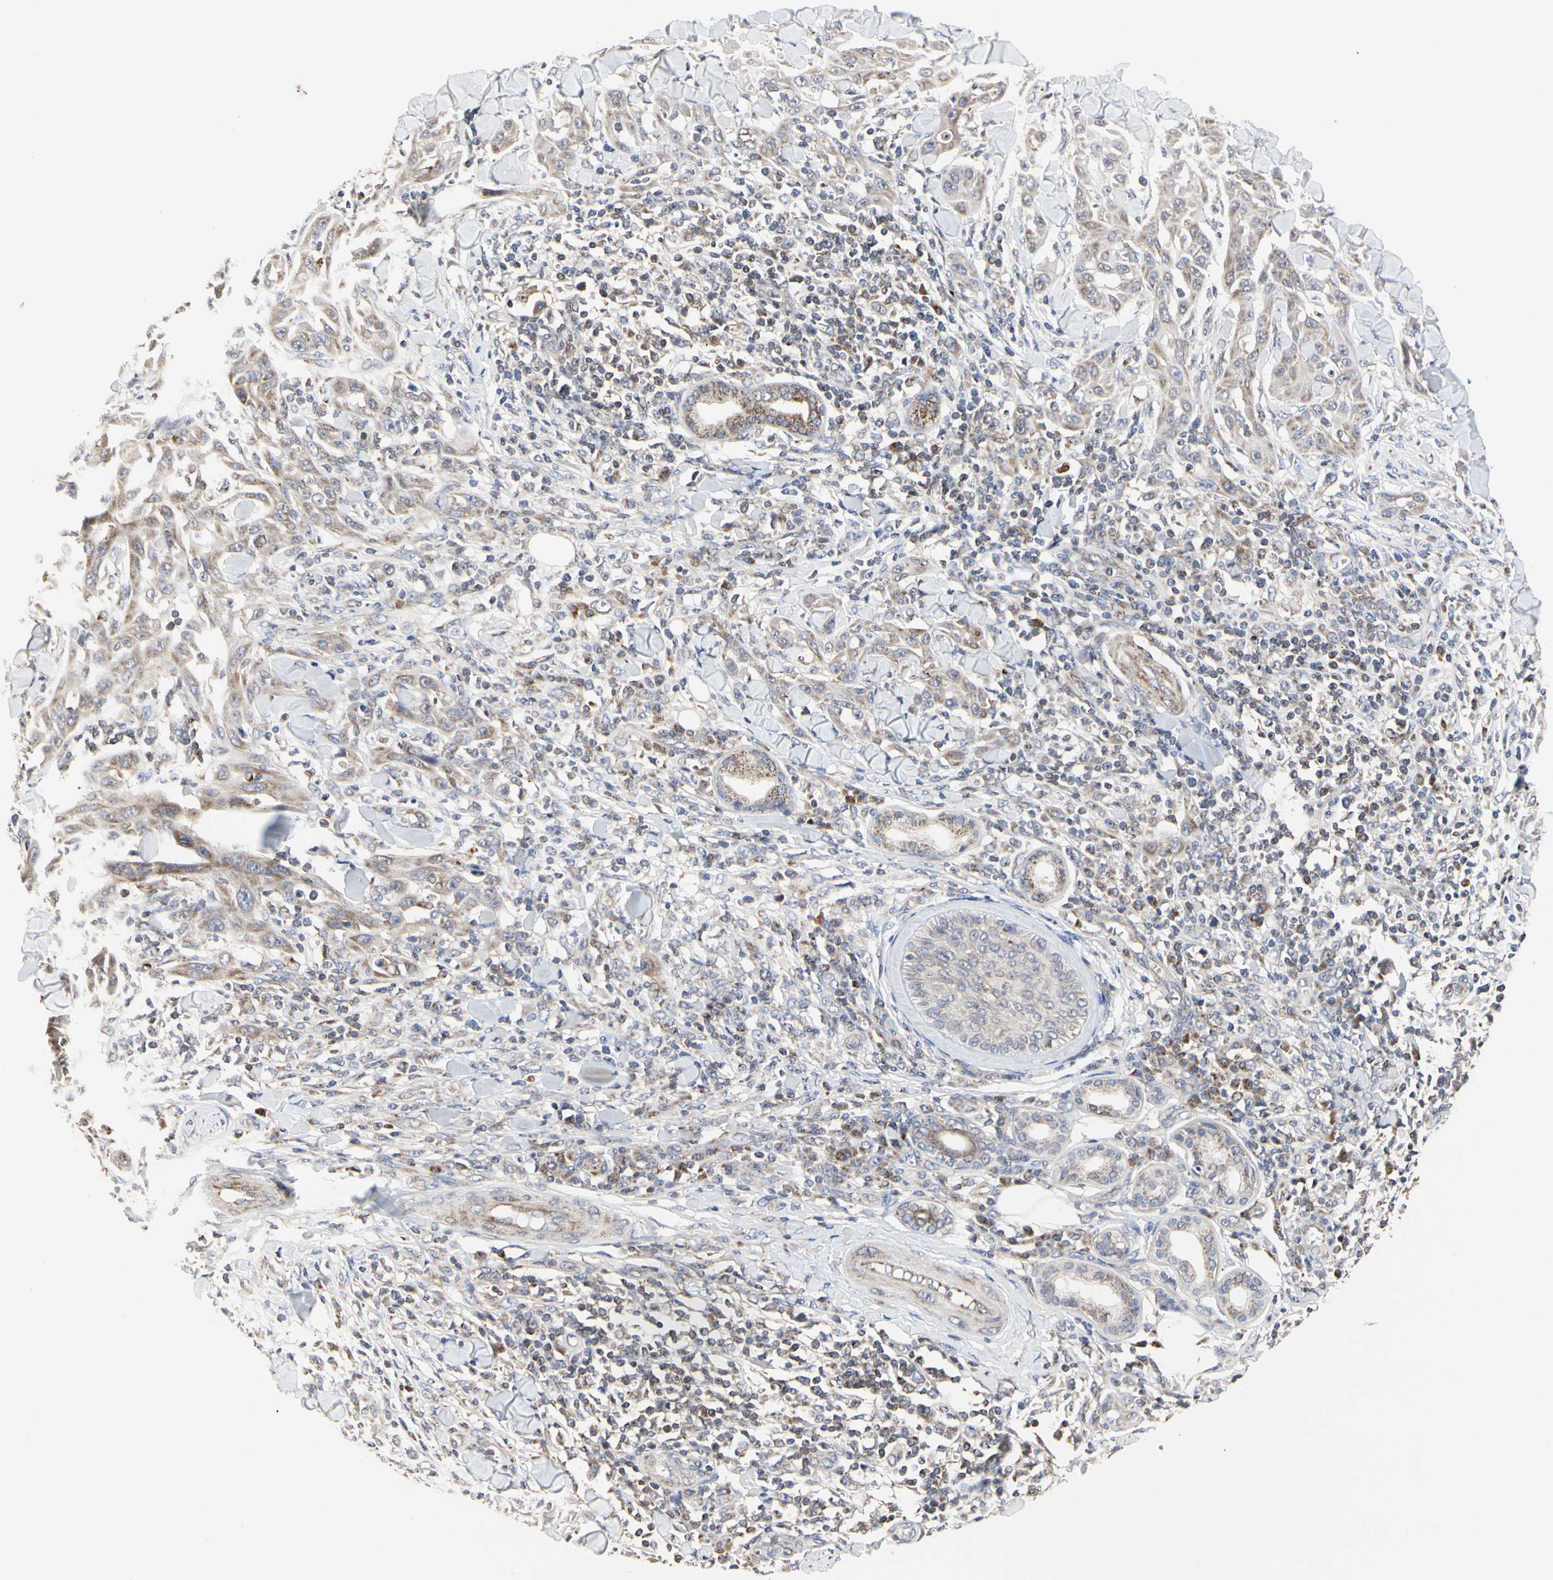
{"staining": {"intensity": "weak", "quantity": "25%-75%", "location": "cytoplasmic/membranous"}, "tissue": "skin cancer", "cell_type": "Tumor cells", "image_type": "cancer", "snomed": [{"axis": "morphology", "description": "Squamous cell carcinoma, NOS"}, {"axis": "topography", "description": "Skin"}], "caption": "Tumor cells demonstrate weak cytoplasmic/membranous expression in approximately 25%-75% of cells in squamous cell carcinoma (skin). (Stains: DAB (3,3'-diaminobenzidine) in brown, nuclei in blue, Microscopy: brightfield microscopy at high magnification).", "gene": "TSKU", "patient": {"sex": "male", "age": 24}}